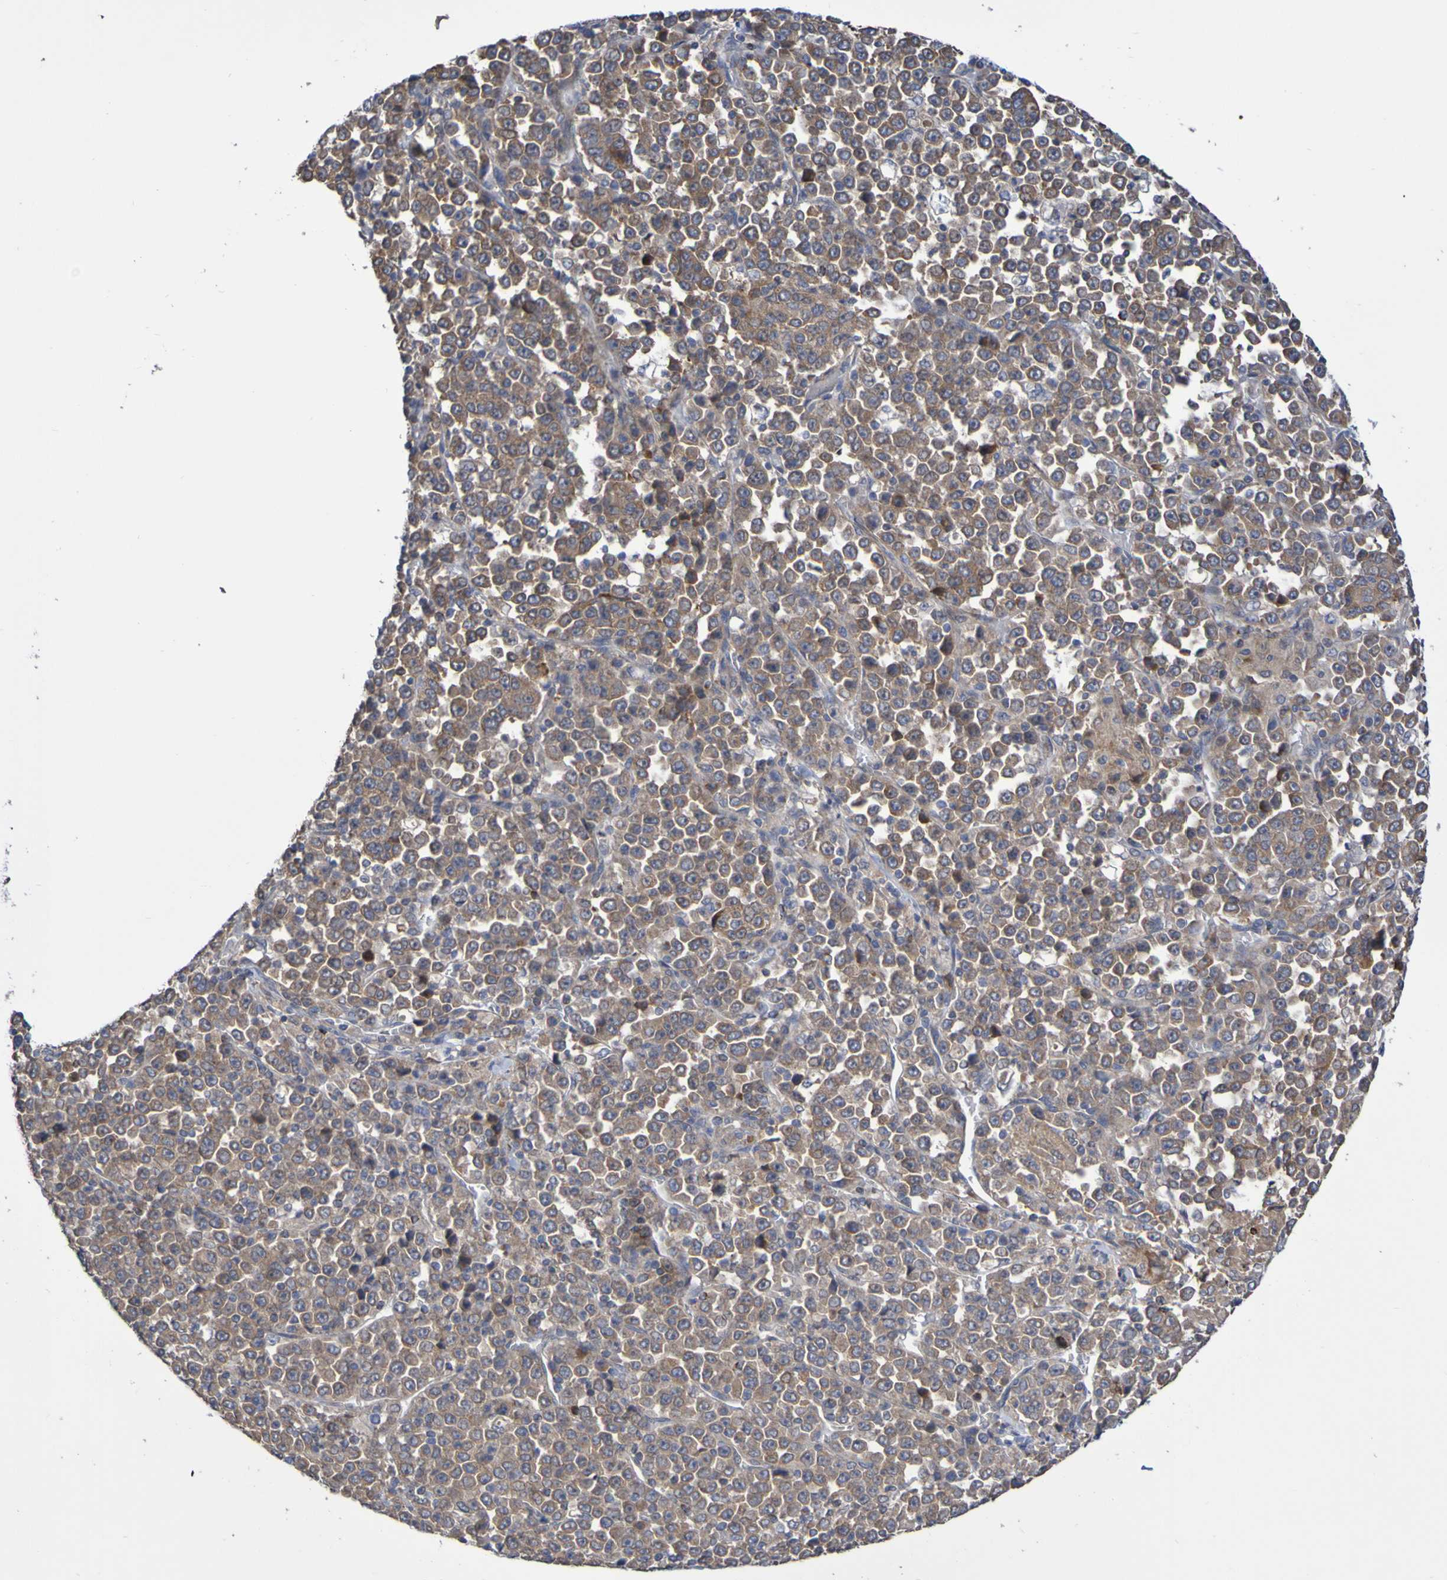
{"staining": {"intensity": "moderate", "quantity": ">75%", "location": "cytoplasmic/membranous"}, "tissue": "stomach cancer", "cell_type": "Tumor cells", "image_type": "cancer", "snomed": [{"axis": "morphology", "description": "Normal tissue, NOS"}, {"axis": "morphology", "description": "Adenocarcinoma, NOS"}, {"axis": "topography", "description": "Stomach, upper"}, {"axis": "topography", "description": "Stomach"}], "caption": "Human stomach cancer stained with a brown dye demonstrates moderate cytoplasmic/membranous positive expression in about >75% of tumor cells.", "gene": "C3orf18", "patient": {"sex": "male", "age": 59}}